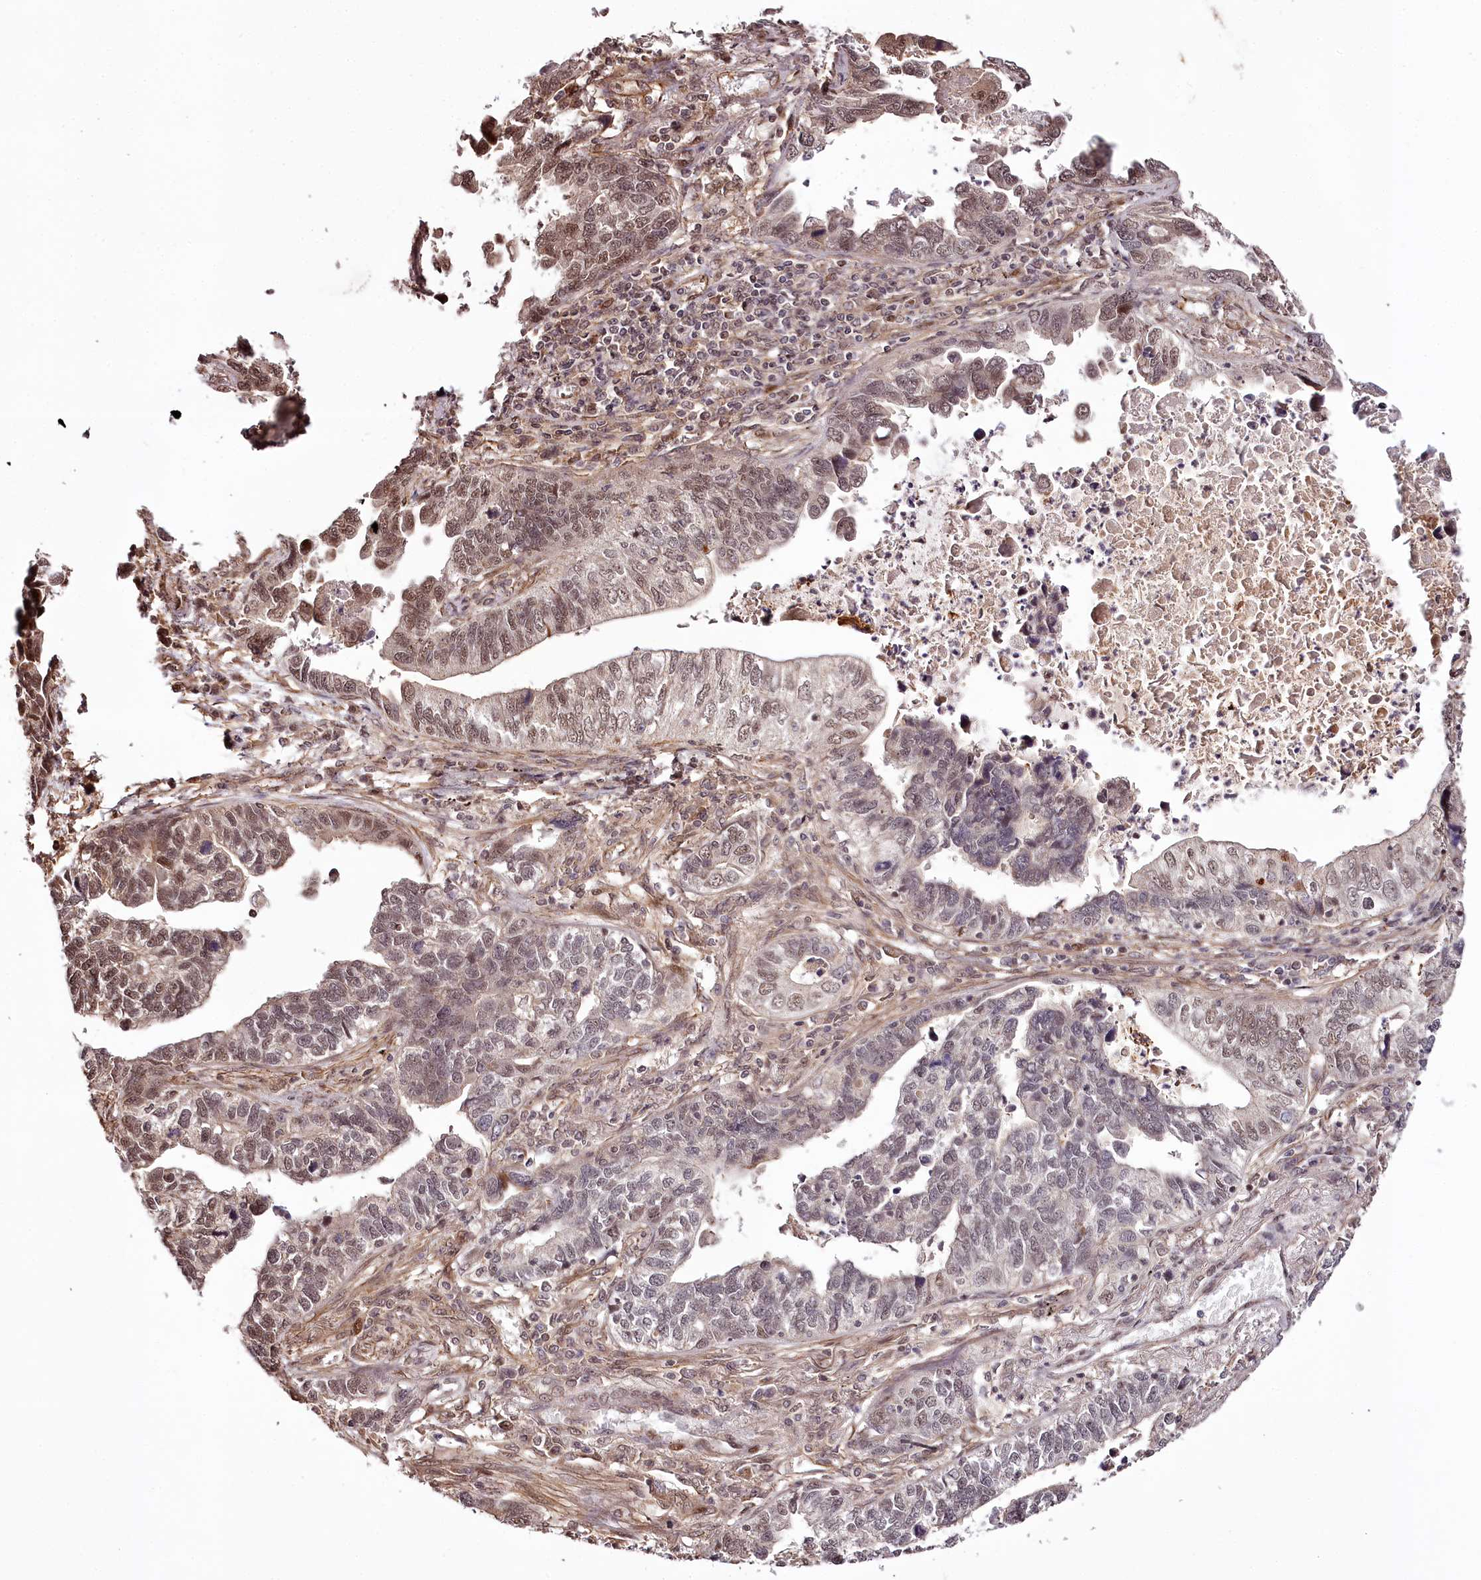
{"staining": {"intensity": "moderate", "quantity": "25%-75%", "location": "cytoplasmic/membranous,nuclear"}, "tissue": "lung cancer", "cell_type": "Tumor cells", "image_type": "cancer", "snomed": [{"axis": "morphology", "description": "Adenocarcinoma, NOS"}, {"axis": "topography", "description": "Lung"}], "caption": "Adenocarcinoma (lung) was stained to show a protein in brown. There is medium levels of moderate cytoplasmic/membranous and nuclear staining in approximately 25%-75% of tumor cells. (DAB (3,3'-diaminobenzidine) = brown stain, brightfield microscopy at high magnification).", "gene": "TTC33", "patient": {"sex": "male", "age": 67}}